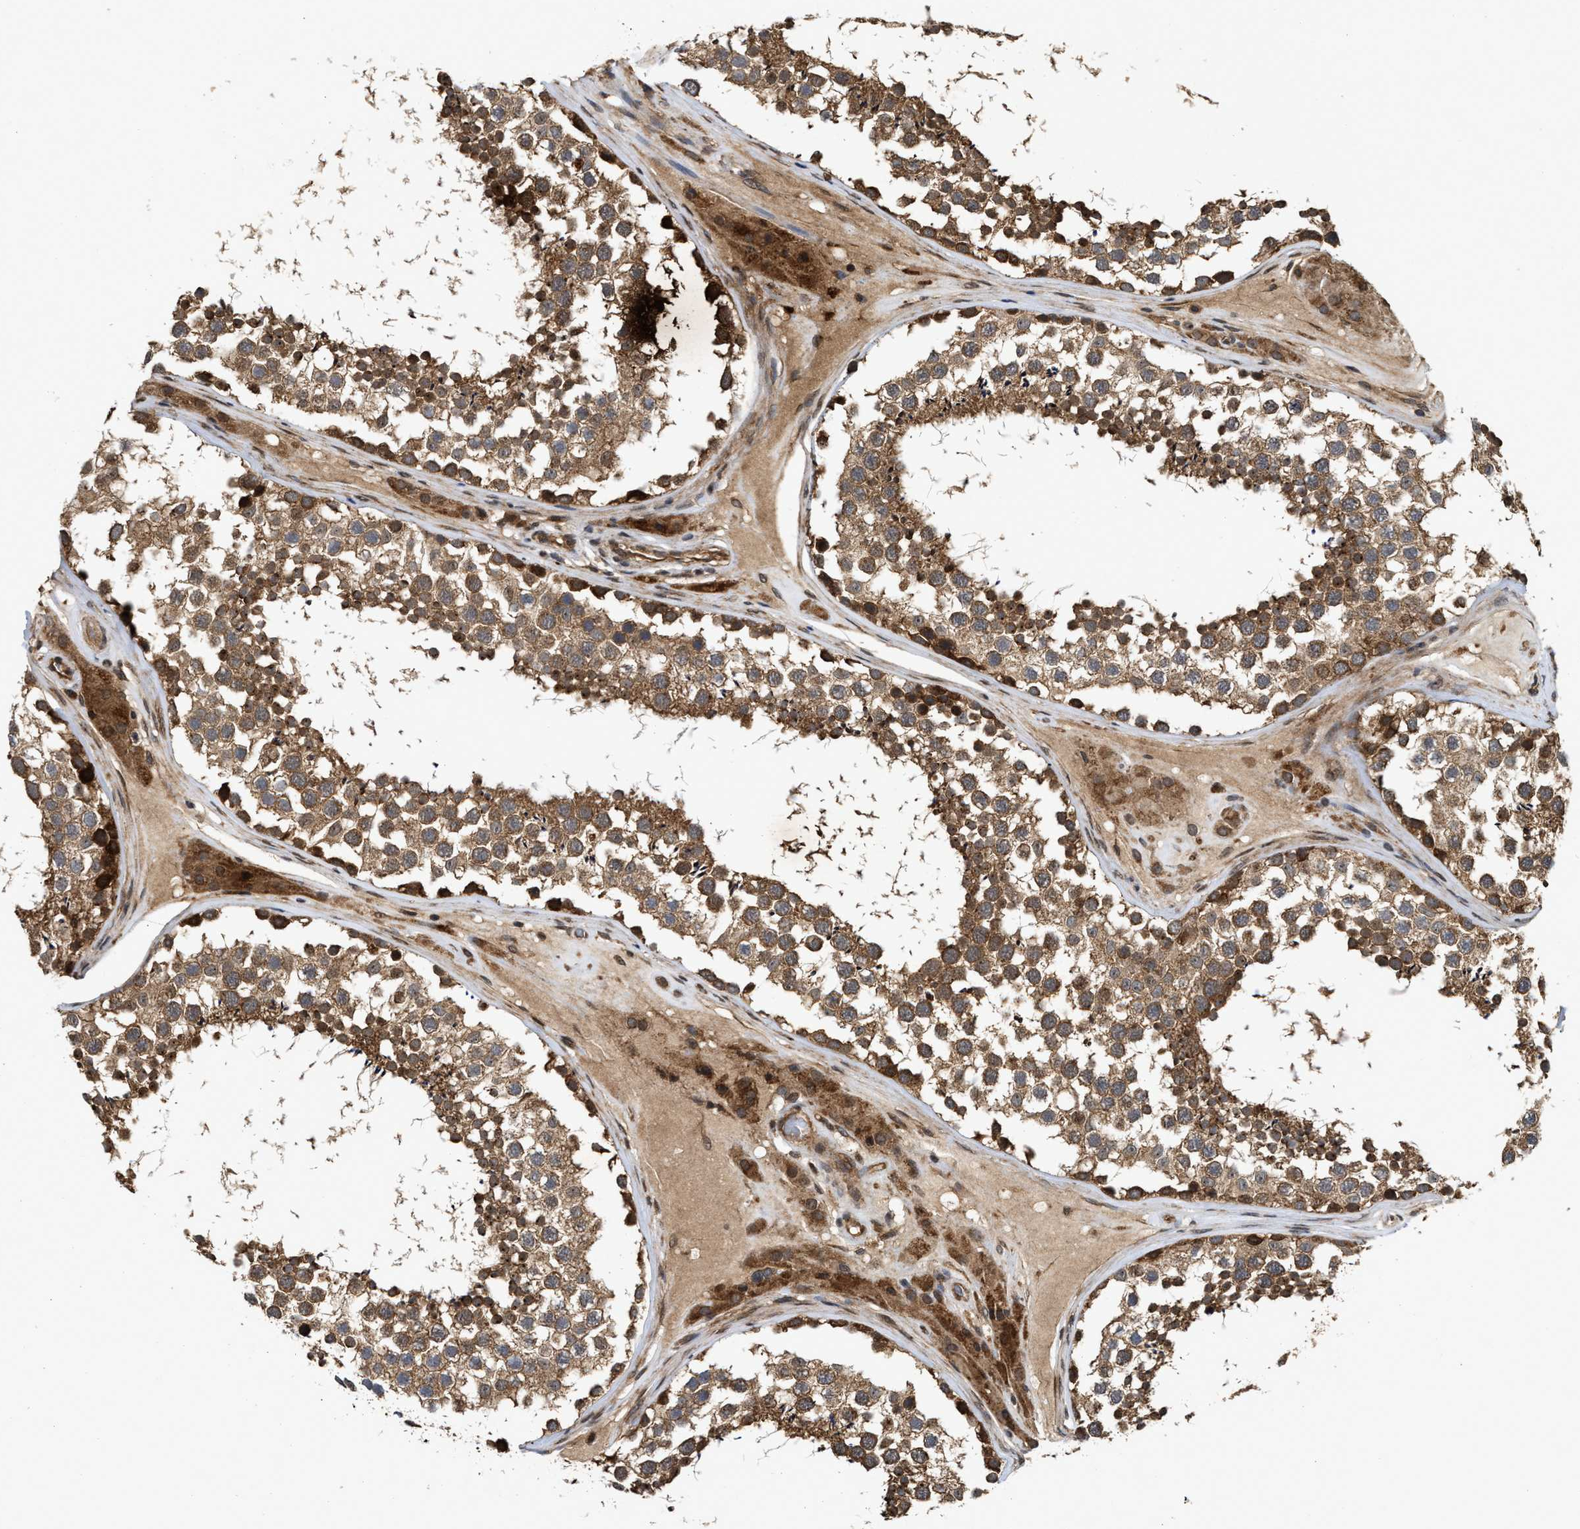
{"staining": {"intensity": "moderate", "quantity": ">75%", "location": "cytoplasmic/membranous"}, "tissue": "testis", "cell_type": "Cells in seminiferous ducts", "image_type": "normal", "snomed": [{"axis": "morphology", "description": "Normal tissue, NOS"}, {"axis": "topography", "description": "Testis"}], "caption": "The micrograph shows immunohistochemical staining of unremarkable testis. There is moderate cytoplasmic/membranous positivity is appreciated in about >75% of cells in seminiferous ducts.", "gene": "CFLAR", "patient": {"sex": "male", "age": 46}}